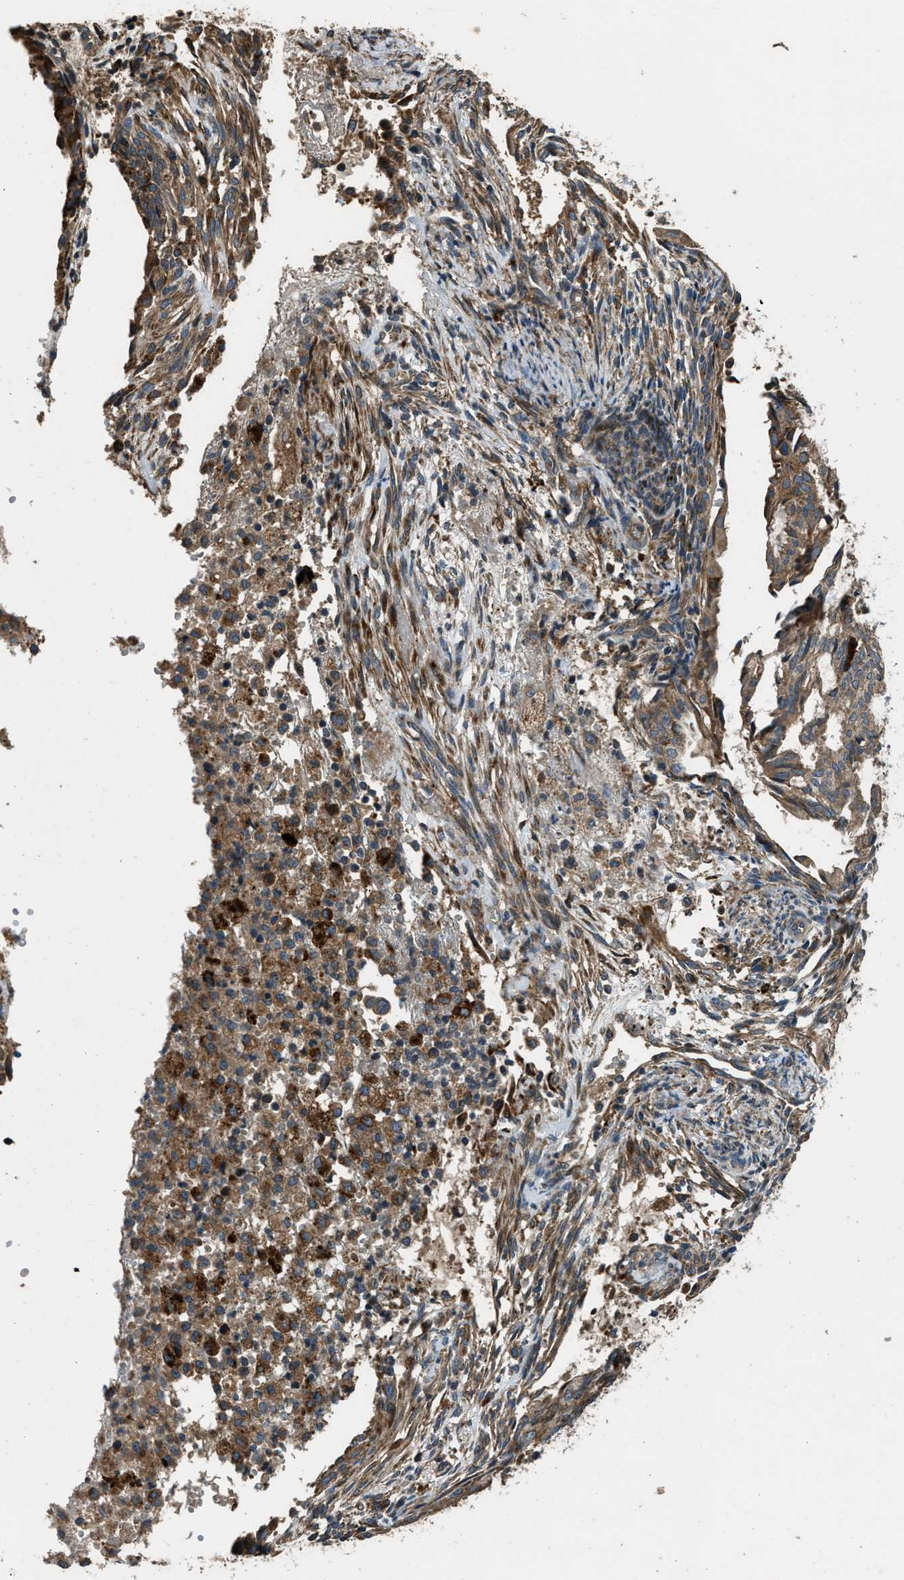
{"staining": {"intensity": "moderate", "quantity": ">75%", "location": "cytoplasmic/membranous"}, "tissue": "endometrial cancer", "cell_type": "Tumor cells", "image_type": "cancer", "snomed": [{"axis": "morphology", "description": "Adenocarcinoma, NOS"}, {"axis": "topography", "description": "Endometrium"}], "caption": "Endometrial adenocarcinoma stained with immunohistochemistry shows moderate cytoplasmic/membranous staining in about >75% of tumor cells.", "gene": "GGH", "patient": {"sex": "female", "age": 58}}